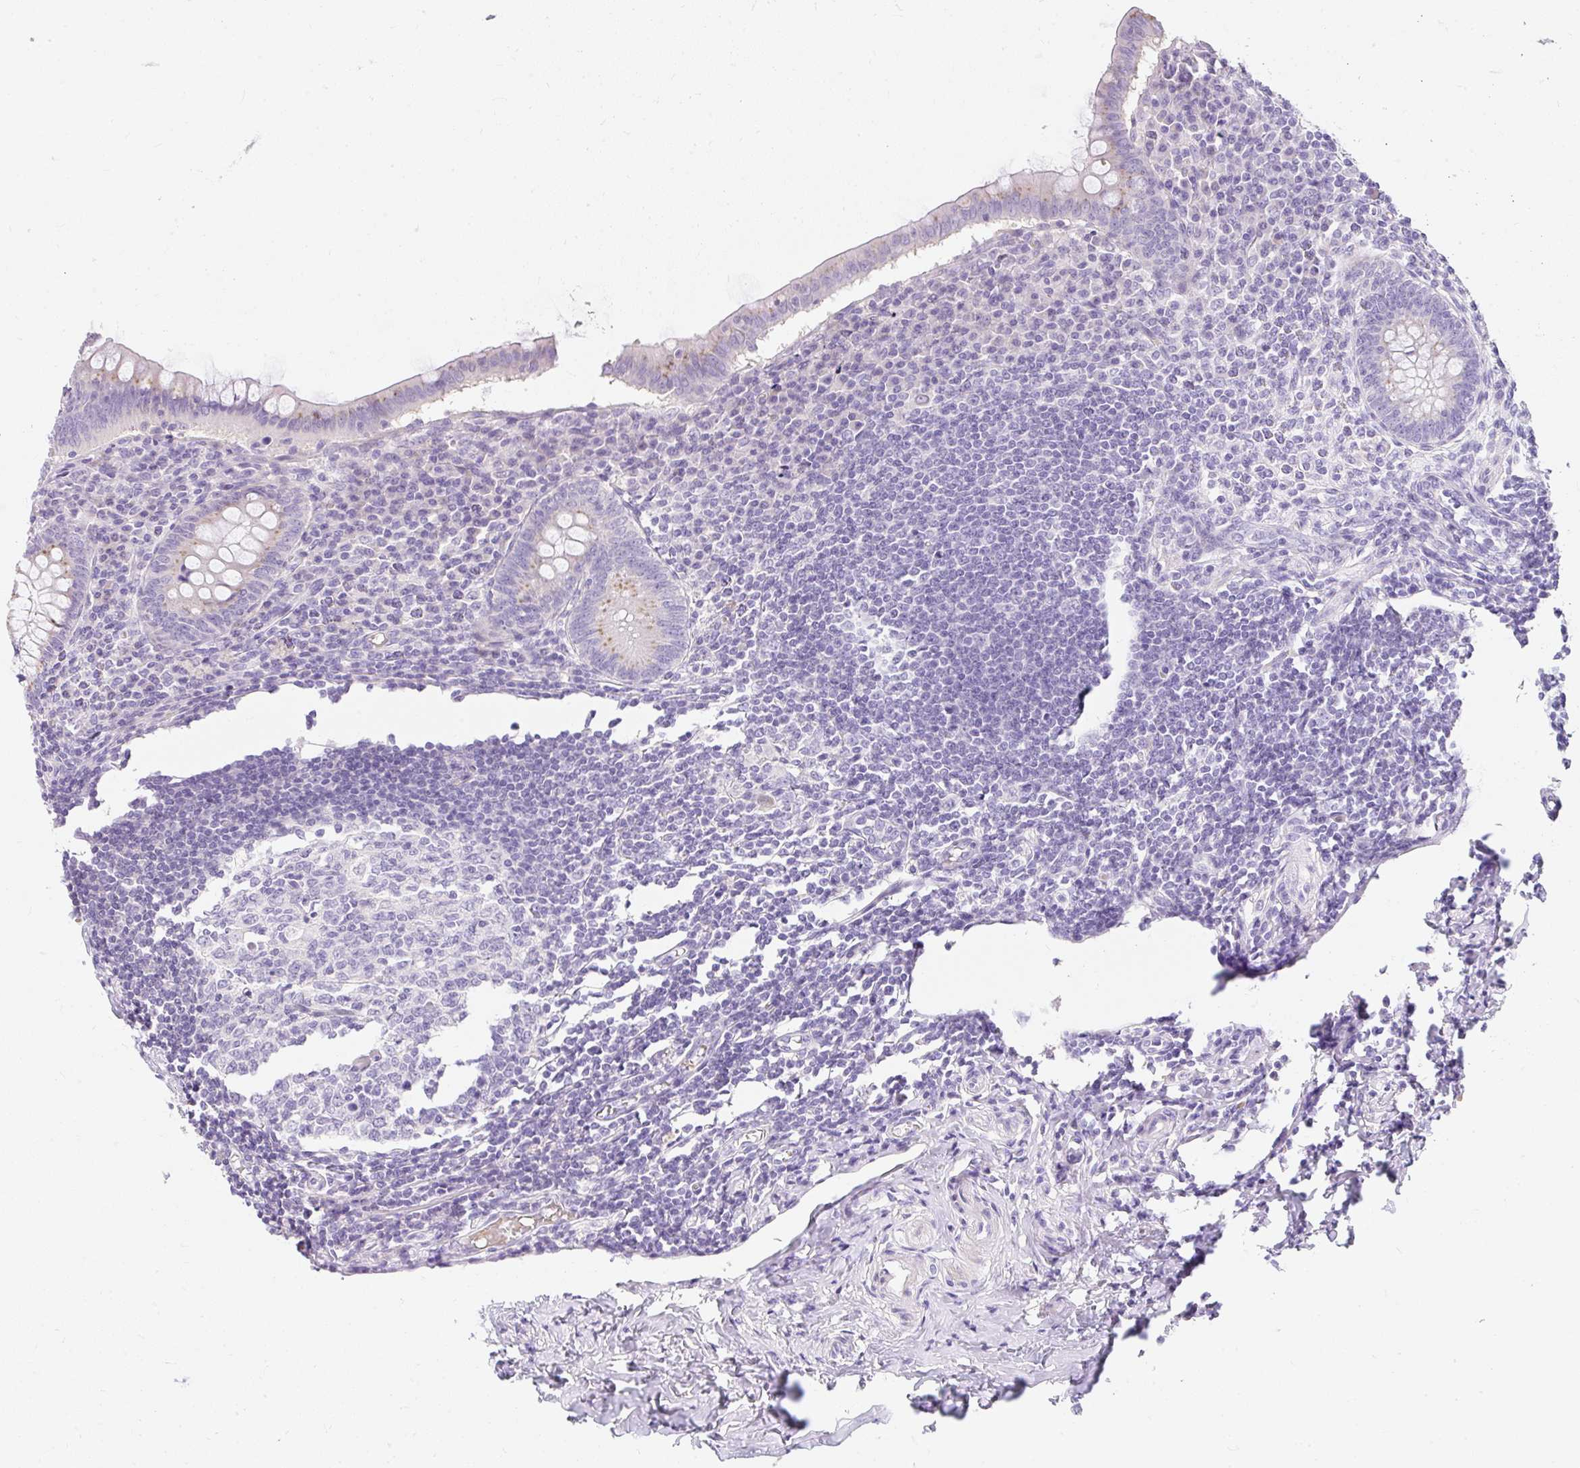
{"staining": {"intensity": "weak", "quantity": "25%-75%", "location": "cytoplasmic/membranous"}, "tissue": "appendix", "cell_type": "Glandular cells", "image_type": "normal", "snomed": [{"axis": "morphology", "description": "Normal tissue, NOS"}, {"axis": "topography", "description": "Appendix"}], "caption": "Glandular cells reveal low levels of weak cytoplasmic/membranous positivity in approximately 25%-75% of cells in normal human appendix.", "gene": "DTX4", "patient": {"sex": "female", "age": 33}}